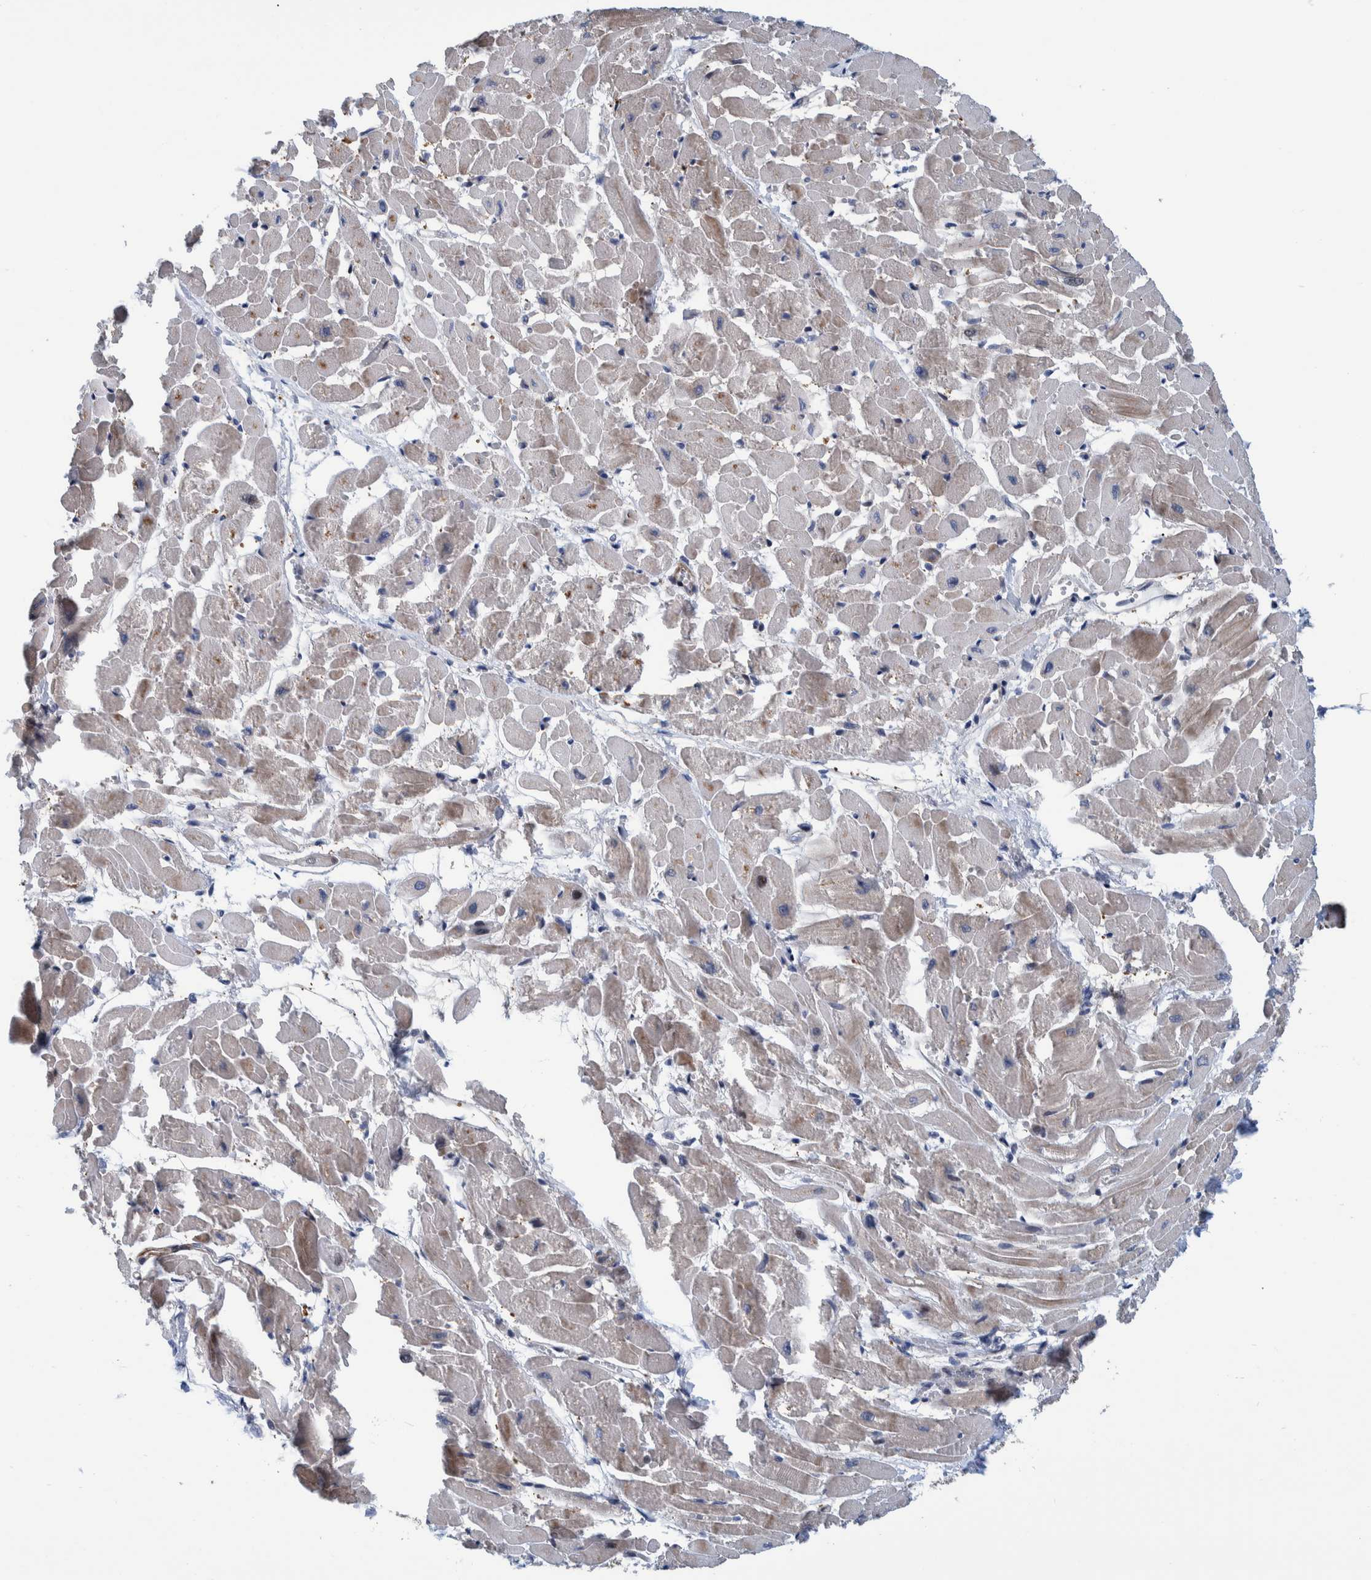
{"staining": {"intensity": "strong", "quantity": "<25%", "location": "cytoplasmic/membranous"}, "tissue": "heart muscle", "cell_type": "Cardiomyocytes", "image_type": "normal", "snomed": [{"axis": "morphology", "description": "Normal tissue, NOS"}, {"axis": "topography", "description": "Heart"}], "caption": "Heart muscle stained with a brown dye demonstrates strong cytoplasmic/membranous positive positivity in about <25% of cardiomyocytes.", "gene": "MKS1", "patient": {"sex": "male", "age": 45}}